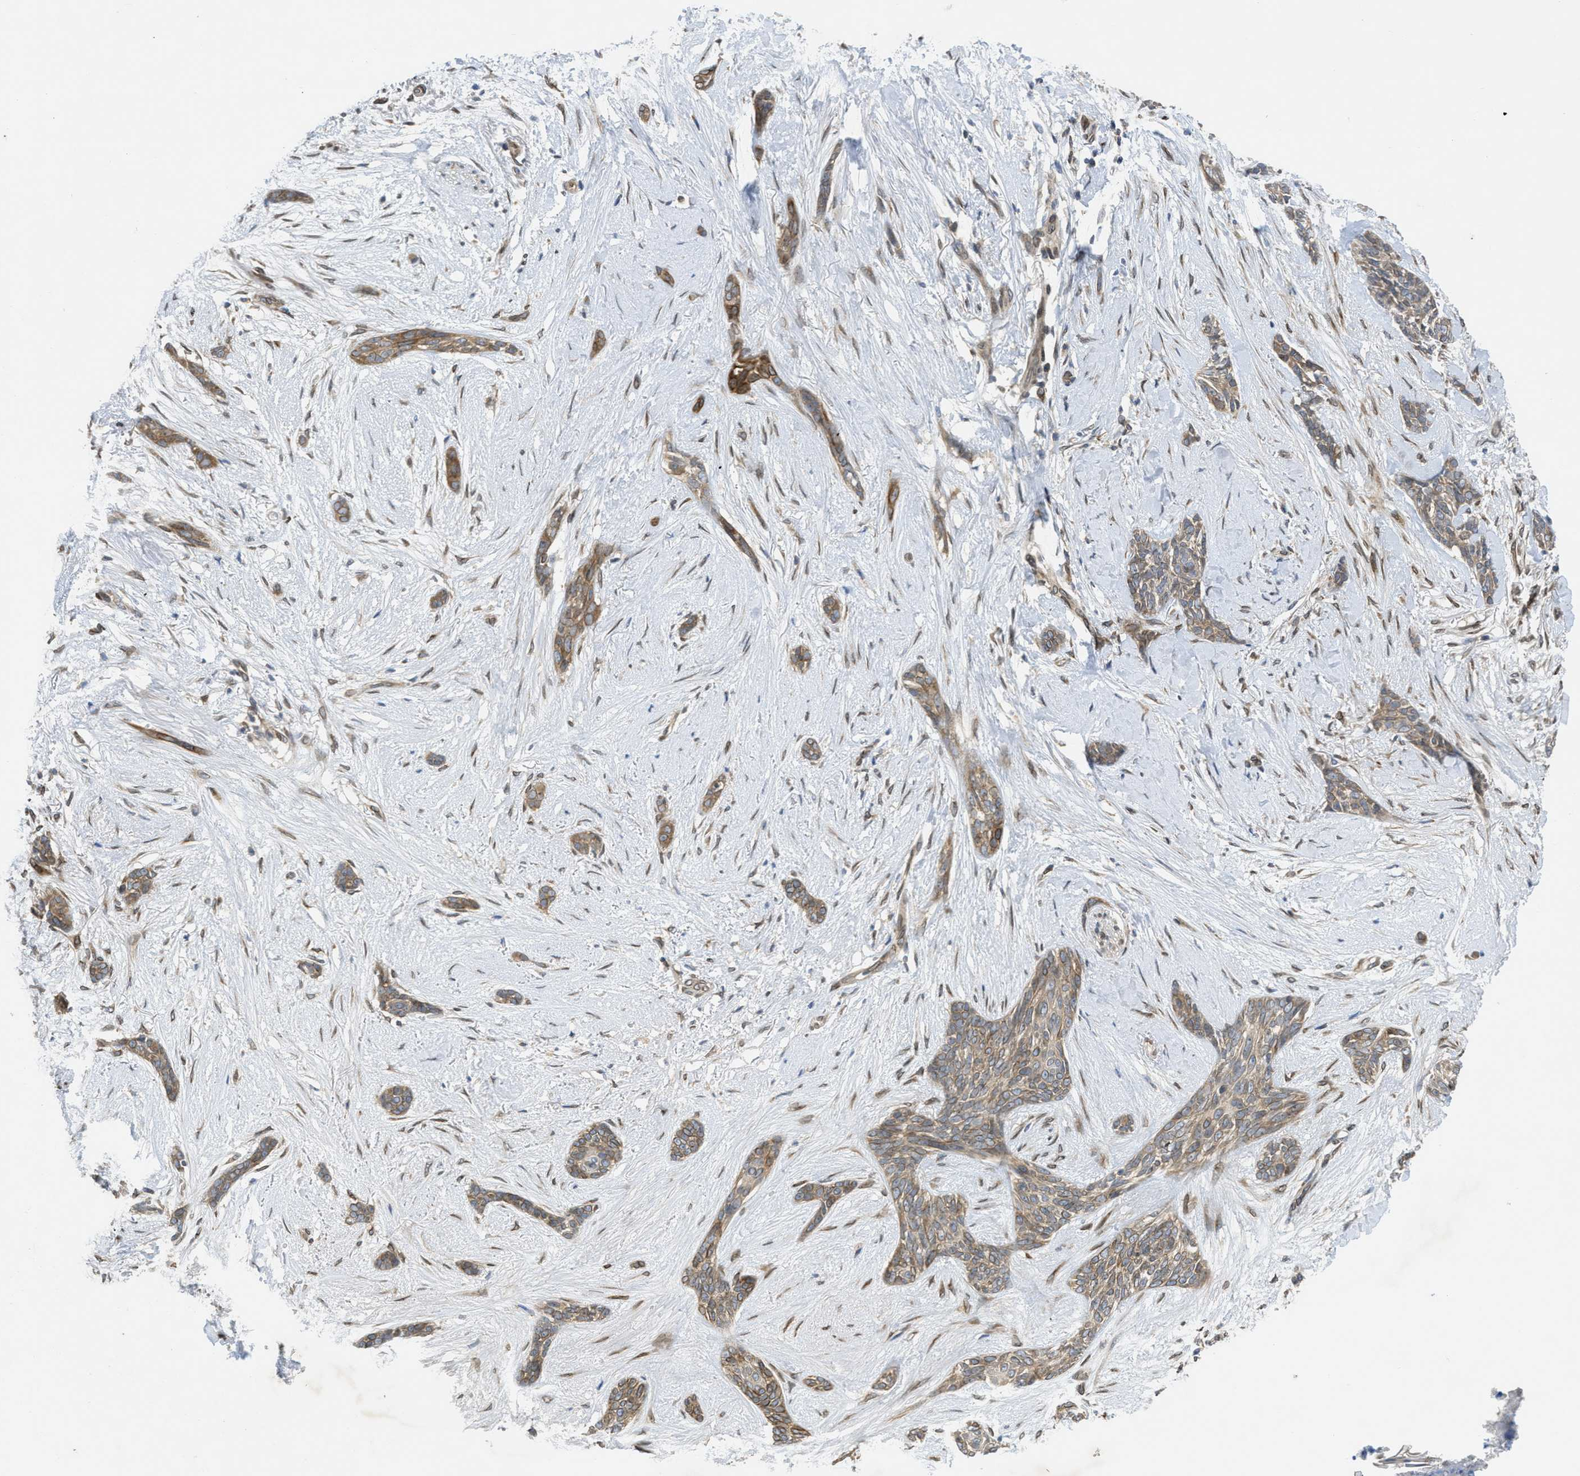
{"staining": {"intensity": "strong", "quantity": ">75%", "location": "cytoplasmic/membranous"}, "tissue": "skin cancer", "cell_type": "Tumor cells", "image_type": "cancer", "snomed": [{"axis": "morphology", "description": "Basal cell carcinoma"}, {"axis": "morphology", "description": "Adnexal tumor, benign"}, {"axis": "topography", "description": "Skin"}], "caption": "Tumor cells reveal high levels of strong cytoplasmic/membranous staining in about >75% of cells in human benign adnexal tumor (skin).", "gene": "EIF2AK3", "patient": {"sex": "female", "age": 42}}